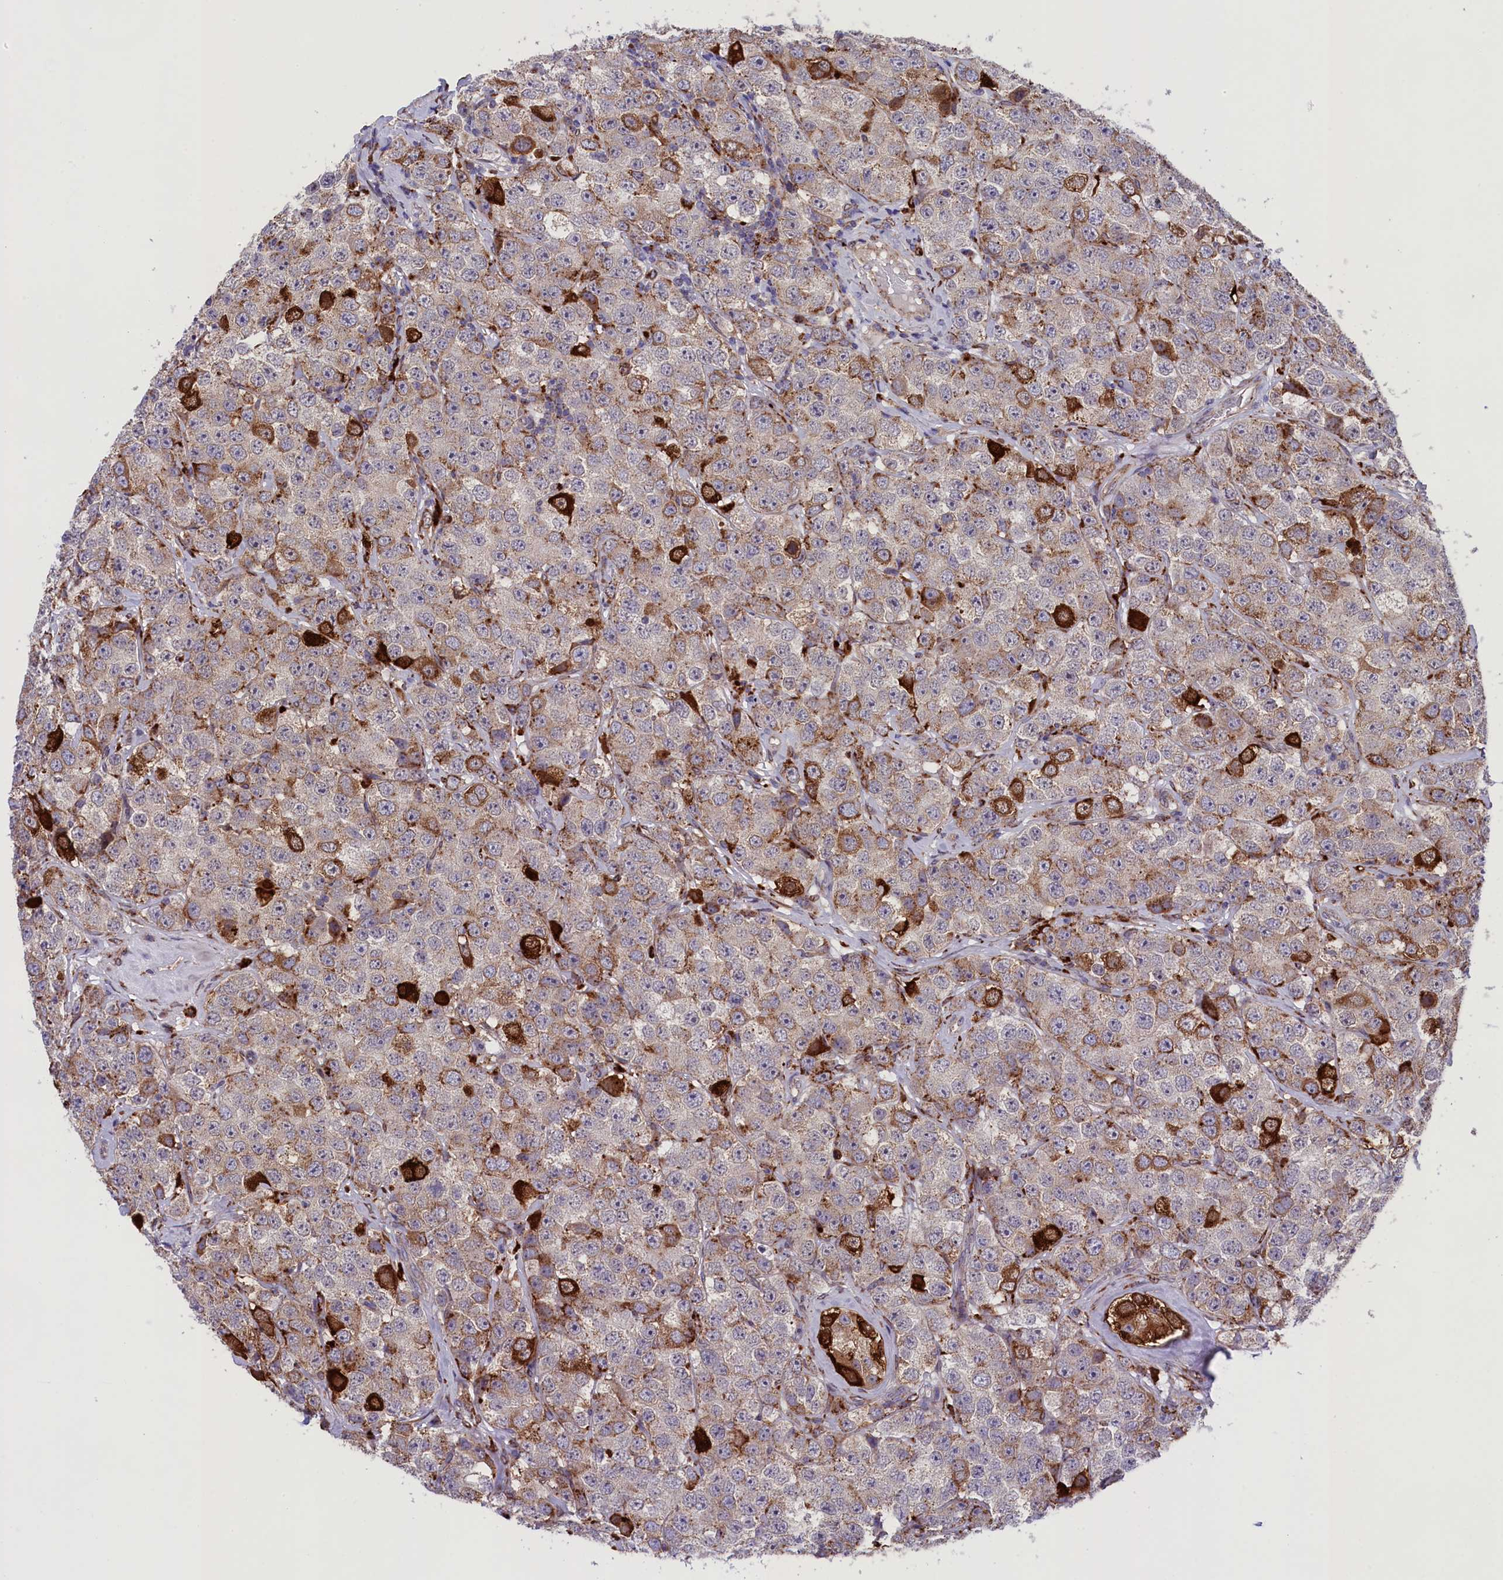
{"staining": {"intensity": "strong", "quantity": "<25%", "location": "cytoplasmic/membranous"}, "tissue": "testis cancer", "cell_type": "Tumor cells", "image_type": "cancer", "snomed": [{"axis": "morphology", "description": "Seminoma, NOS"}, {"axis": "topography", "description": "Testis"}], "caption": "Approximately <25% of tumor cells in testis seminoma reveal strong cytoplasmic/membranous protein expression as visualized by brown immunohistochemical staining.", "gene": "MAN2B1", "patient": {"sex": "male", "age": 28}}